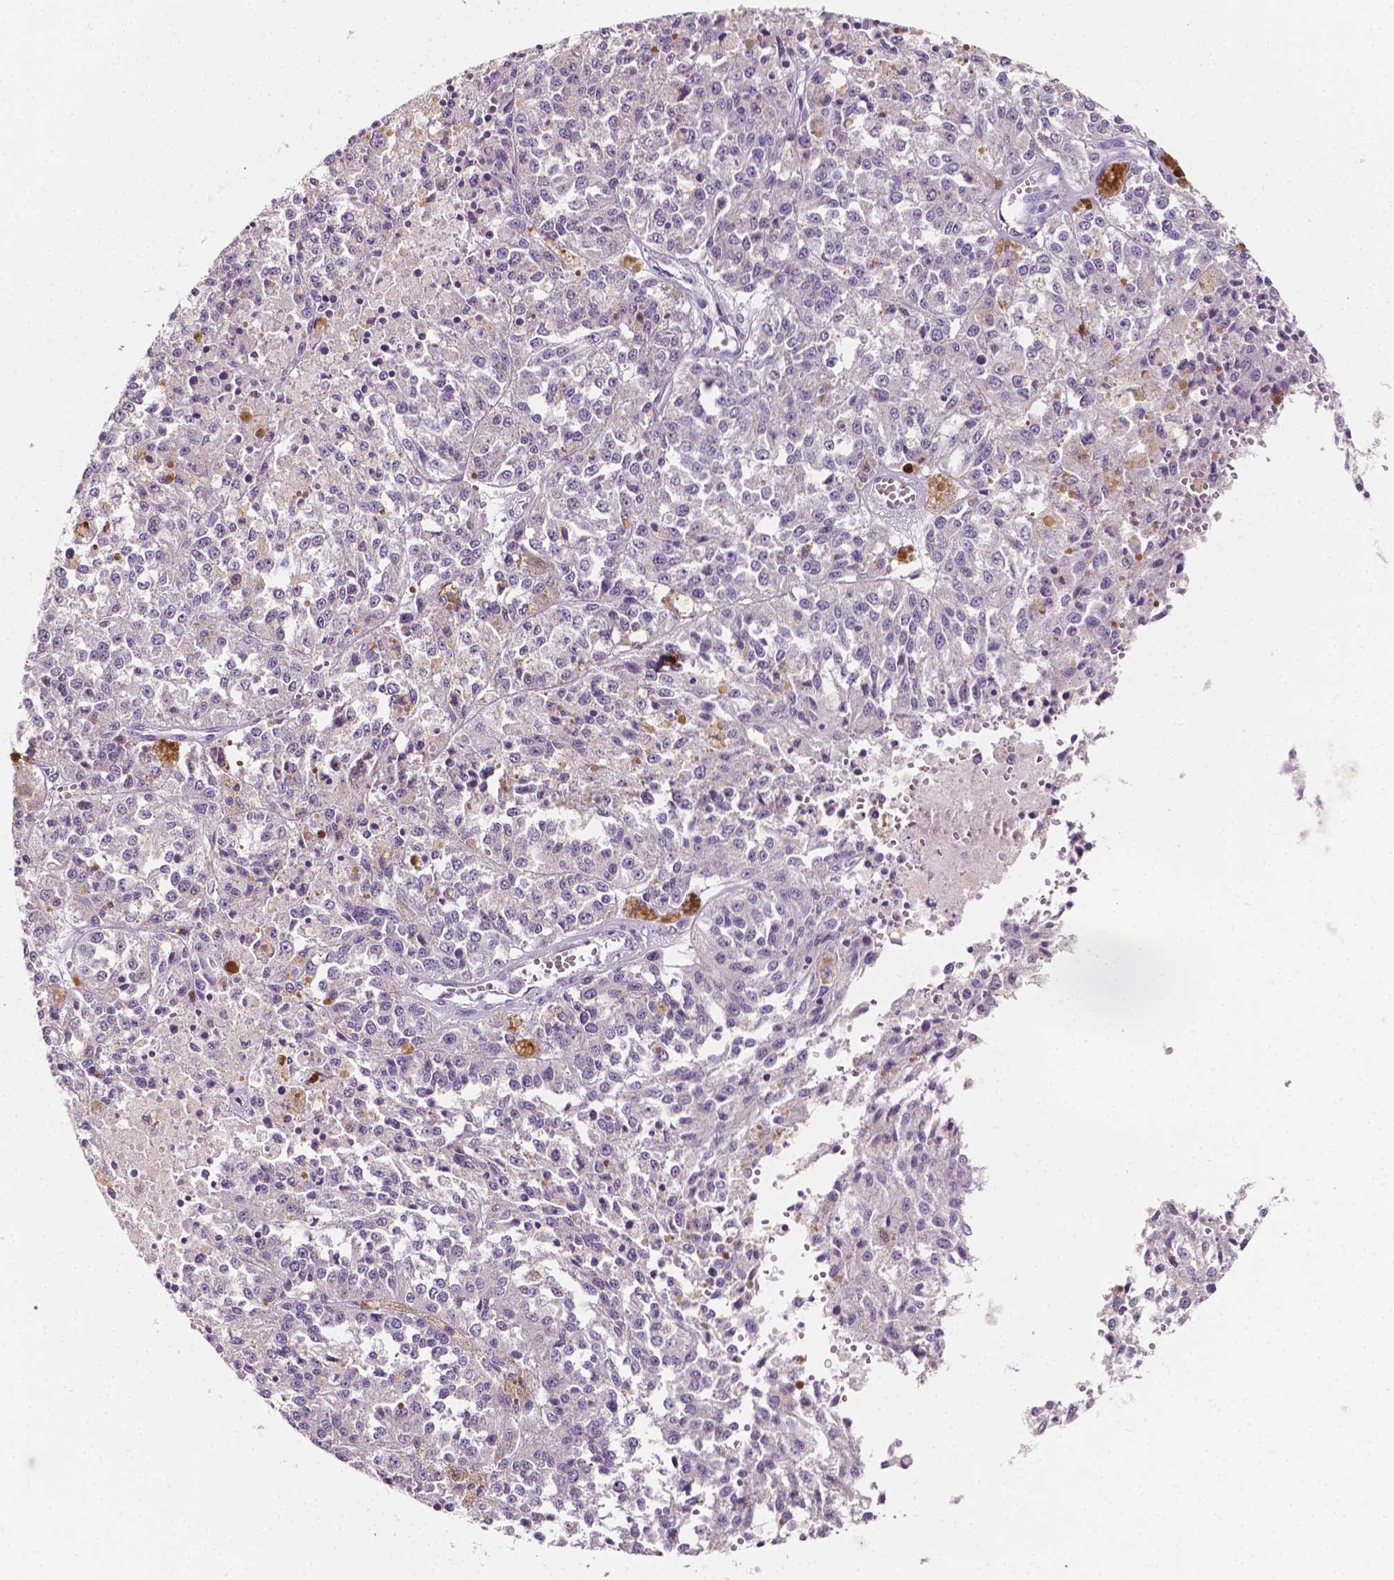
{"staining": {"intensity": "negative", "quantity": "none", "location": "none"}, "tissue": "melanoma", "cell_type": "Tumor cells", "image_type": "cancer", "snomed": [{"axis": "morphology", "description": "Malignant melanoma, Metastatic site"}, {"axis": "topography", "description": "Lymph node"}], "caption": "DAB immunohistochemical staining of human melanoma reveals no significant positivity in tumor cells. The staining was performed using DAB to visualize the protein expression in brown, while the nuclei were stained in blue with hematoxylin (Magnification: 20x).", "gene": "TAL1", "patient": {"sex": "female", "age": 64}}